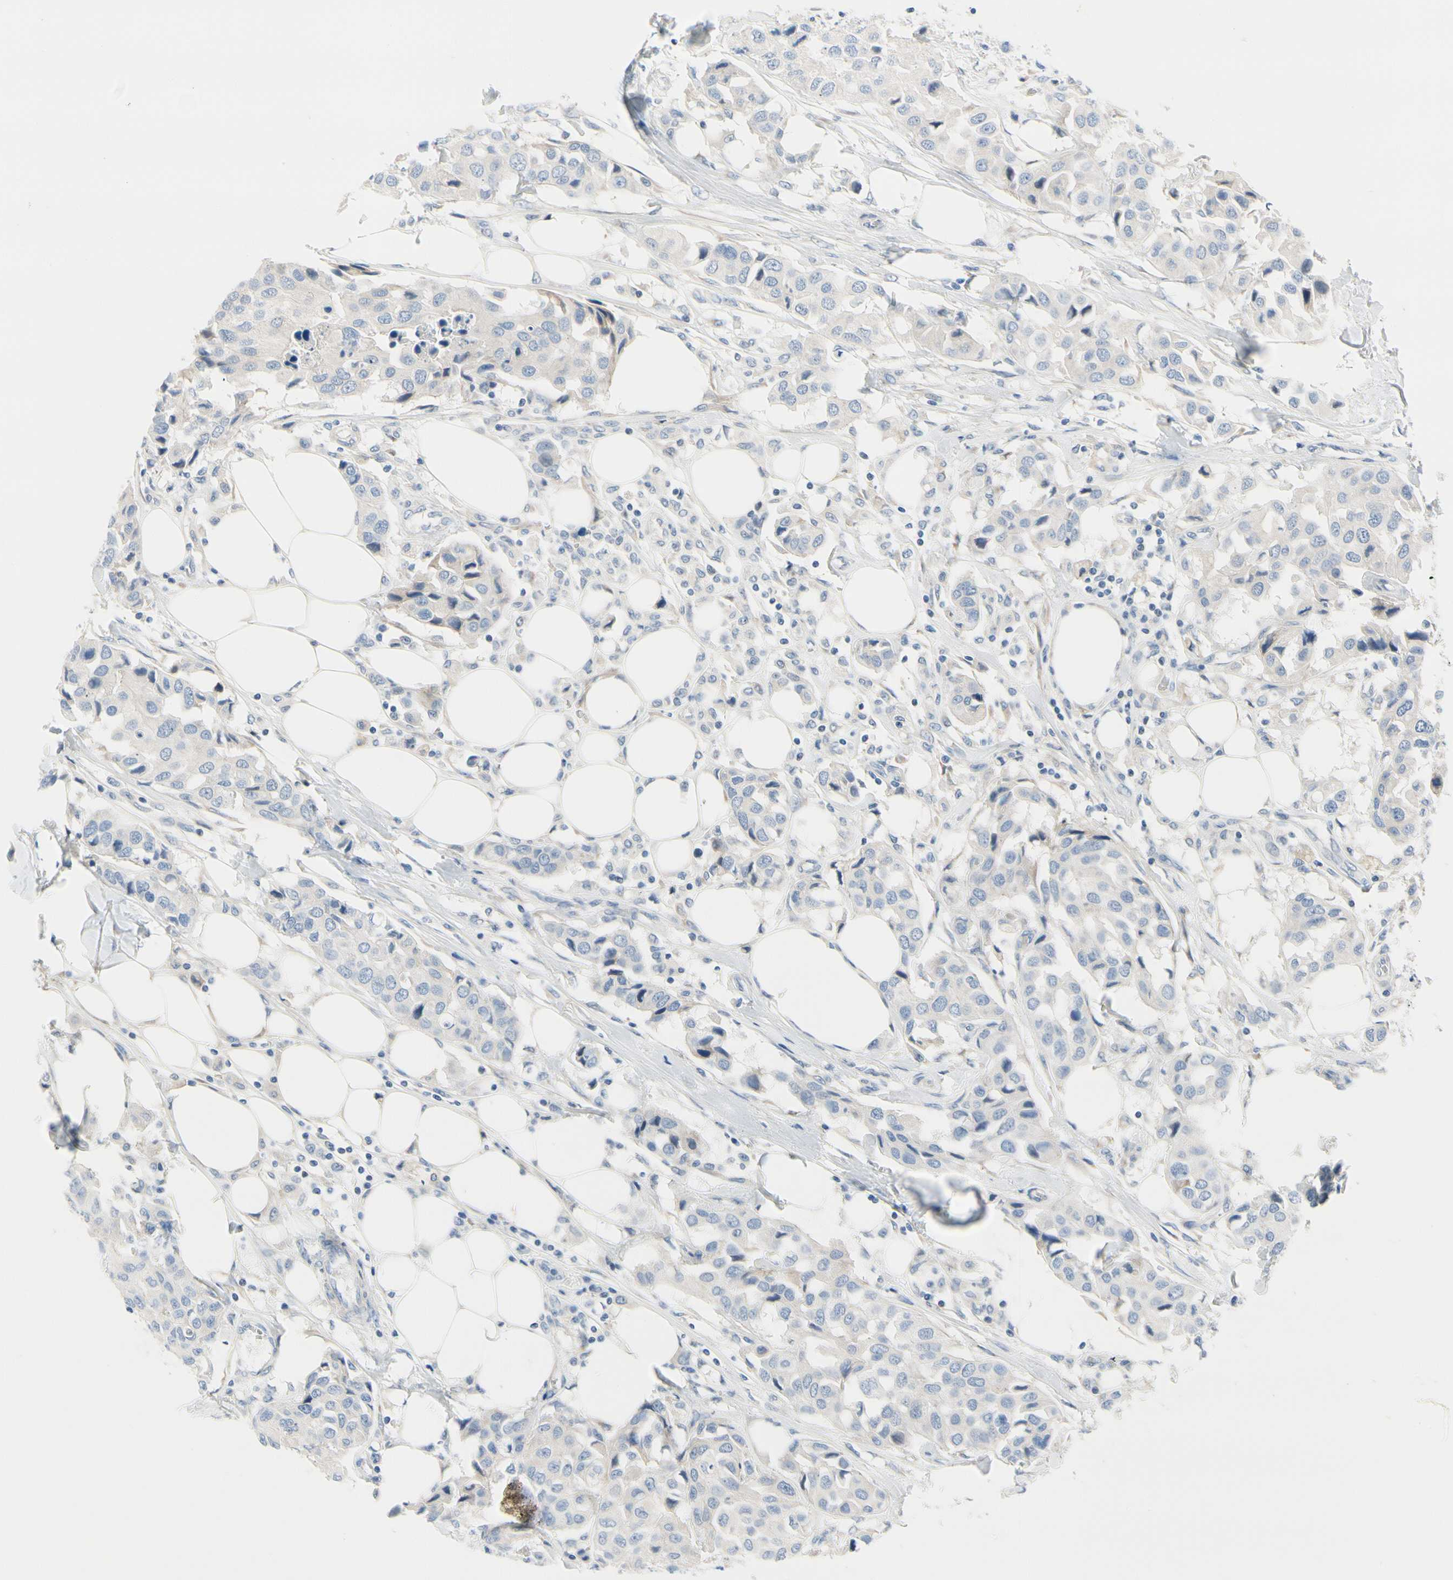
{"staining": {"intensity": "negative", "quantity": "none", "location": "none"}, "tissue": "breast cancer", "cell_type": "Tumor cells", "image_type": "cancer", "snomed": [{"axis": "morphology", "description": "Duct carcinoma"}, {"axis": "topography", "description": "Breast"}], "caption": "This image is of breast infiltrating ductal carcinoma stained with immunohistochemistry to label a protein in brown with the nuclei are counter-stained blue. There is no expression in tumor cells.", "gene": "FCER2", "patient": {"sex": "female", "age": 80}}